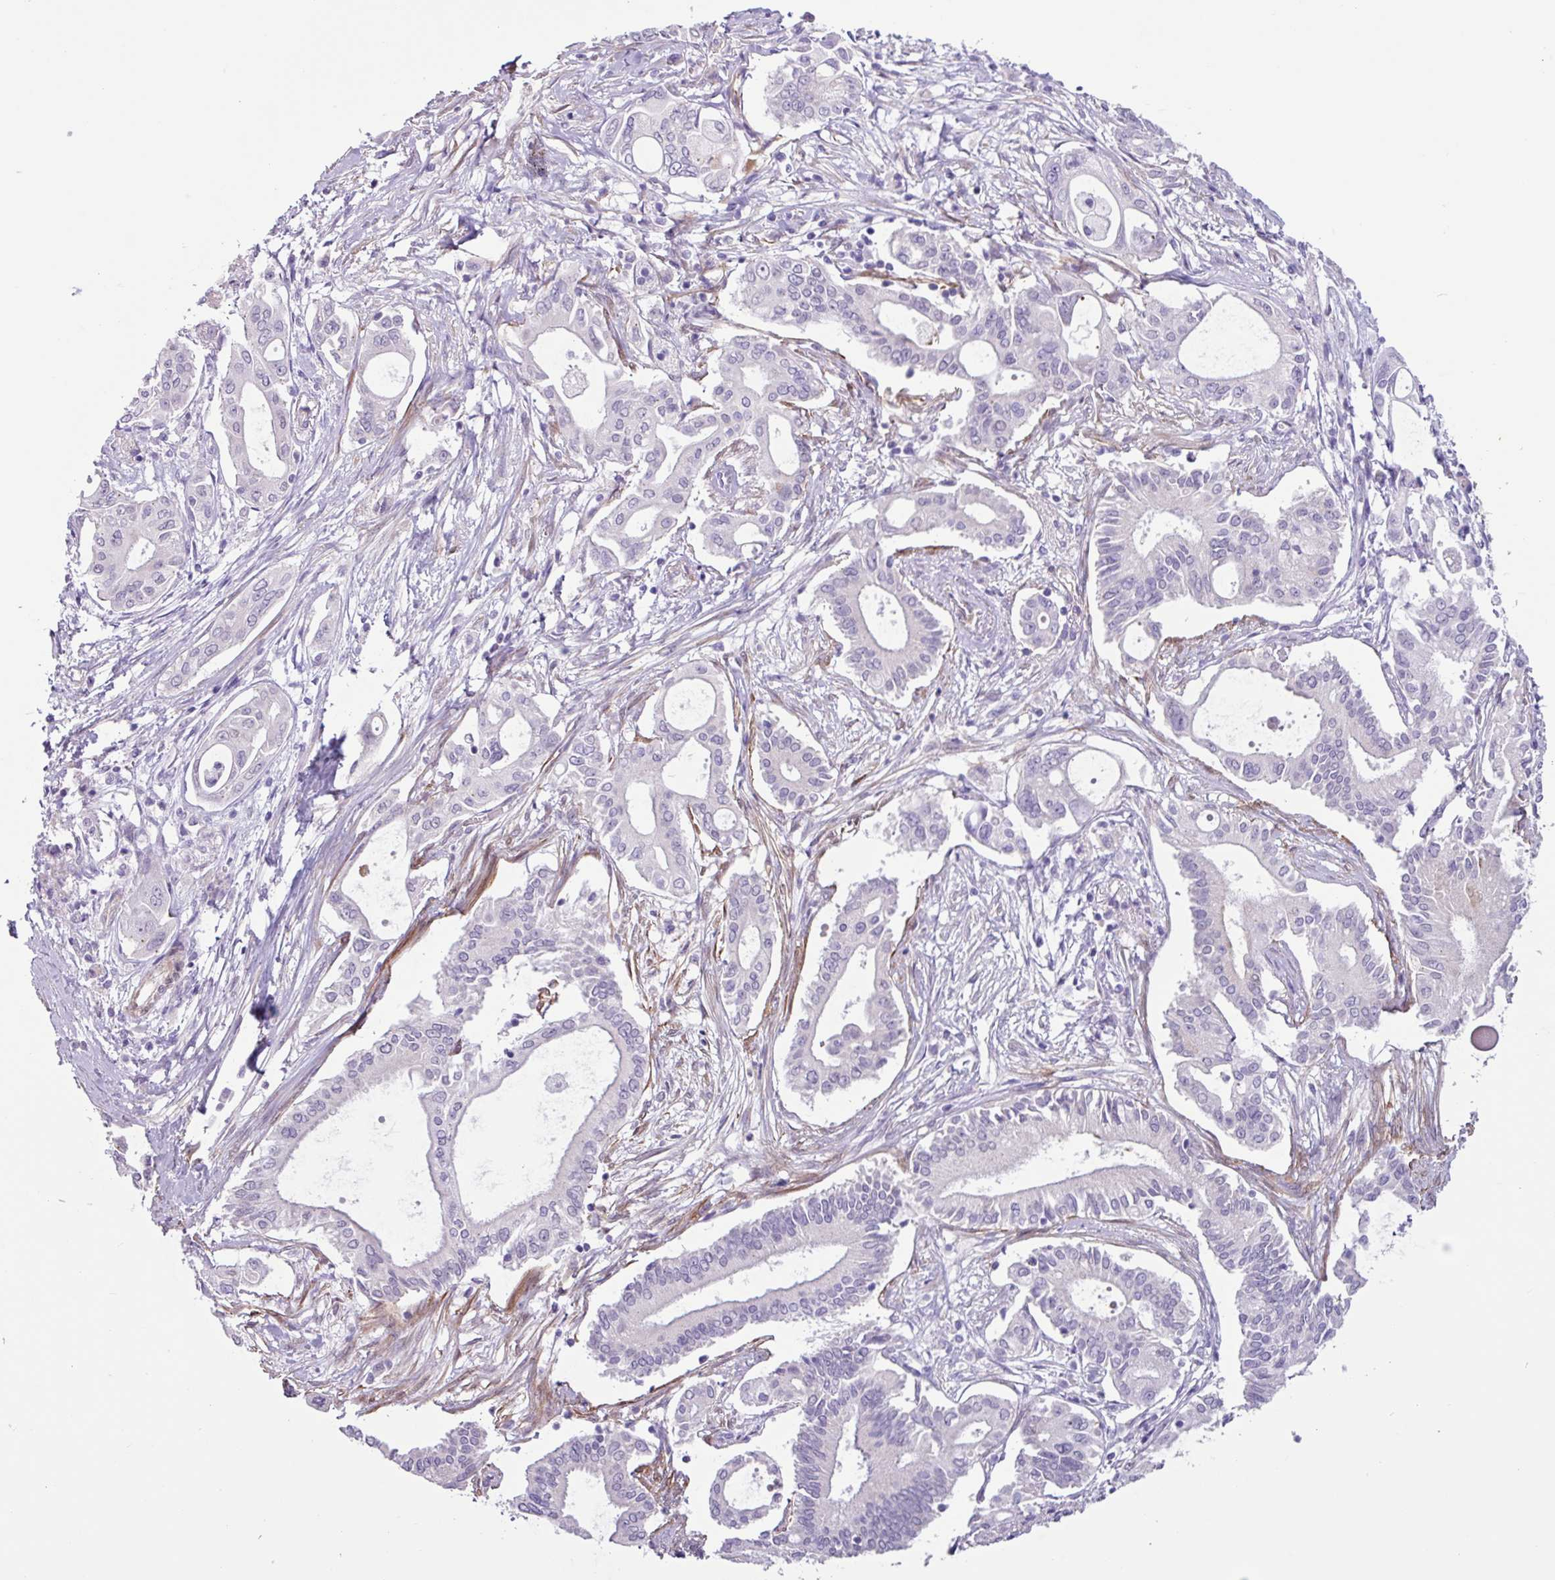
{"staining": {"intensity": "negative", "quantity": "none", "location": "none"}, "tissue": "pancreatic cancer", "cell_type": "Tumor cells", "image_type": "cancer", "snomed": [{"axis": "morphology", "description": "Adenocarcinoma, NOS"}, {"axis": "topography", "description": "Pancreas"}], "caption": "Tumor cells are negative for protein expression in human pancreatic cancer (adenocarcinoma).", "gene": "OTX1", "patient": {"sex": "female", "age": 68}}